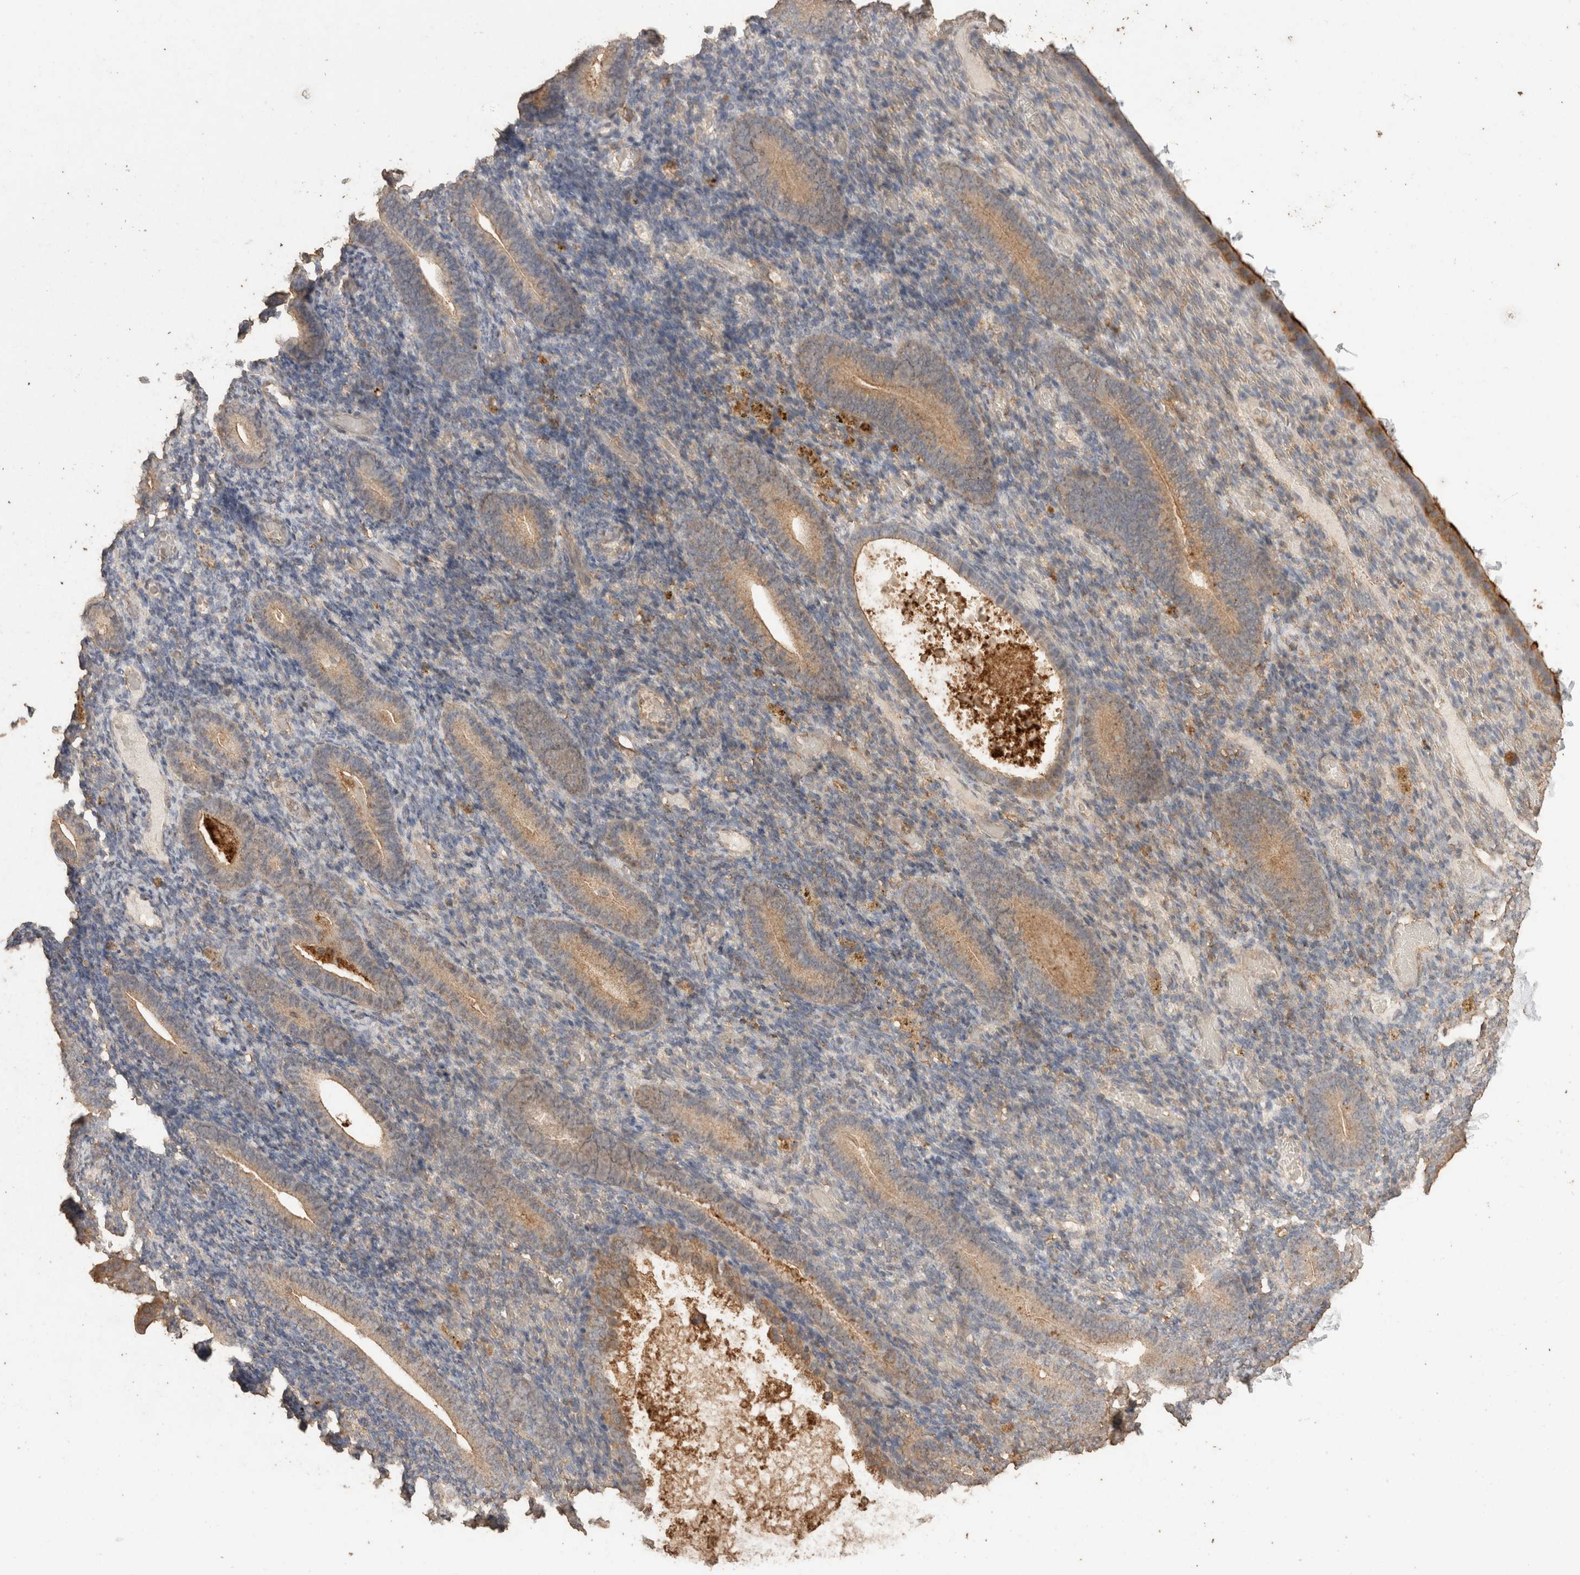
{"staining": {"intensity": "negative", "quantity": "none", "location": "none"}, "tissue": "endometrium", "cell_type": "Cells in endometrial stroma", "image_type": "normal", "snomed": [{"axis": "morphology", "description": "Normal tissue, NOS"}, {"axis": "topography", "description": "Endometrium"}], "caption": "Immunohistochemical staining of unremarkable endometrium exhibits no significant expression in cells in endometrial stroma.", "gene": "CX3CL1", "patient": {"sex": "female", "age": 51}}